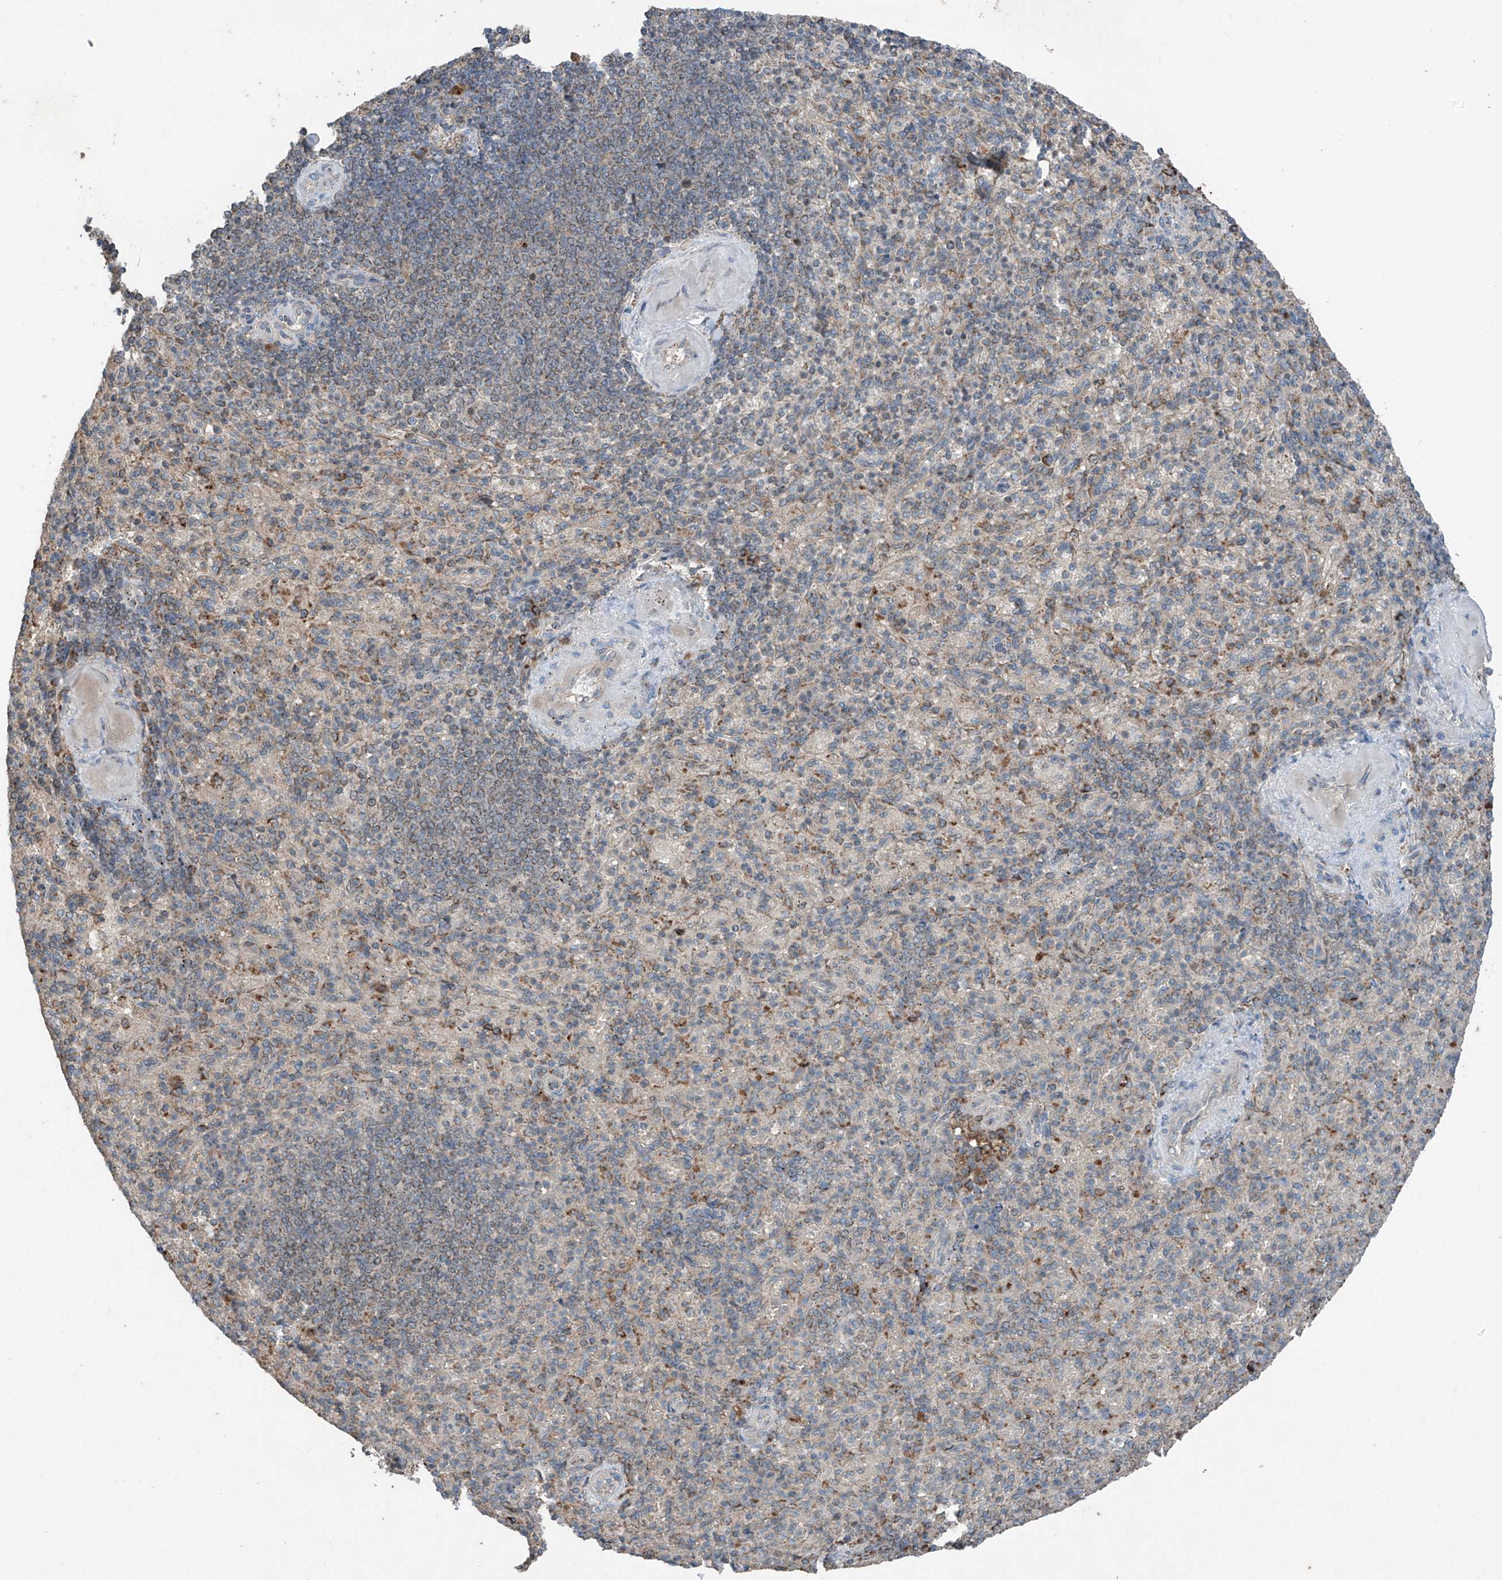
{"staining": {"intensity": "negative", "quantity": "none", "location": "none"}, "tissue": "spleen", "cell_type": "Cells in red pulp", "image_type": "normal", "snomed": [{"axis": "morphology", "description": "Normal tissue, NOS"}, {"axis": "topography", "description": "Spleen"}], "caption": "Cells in red pulp show no significant protein positivity in benign spleen. (DAB IHC, high magnification).", "gene": "SAMD3", "patient": {"sex": "female", "age": 74}}